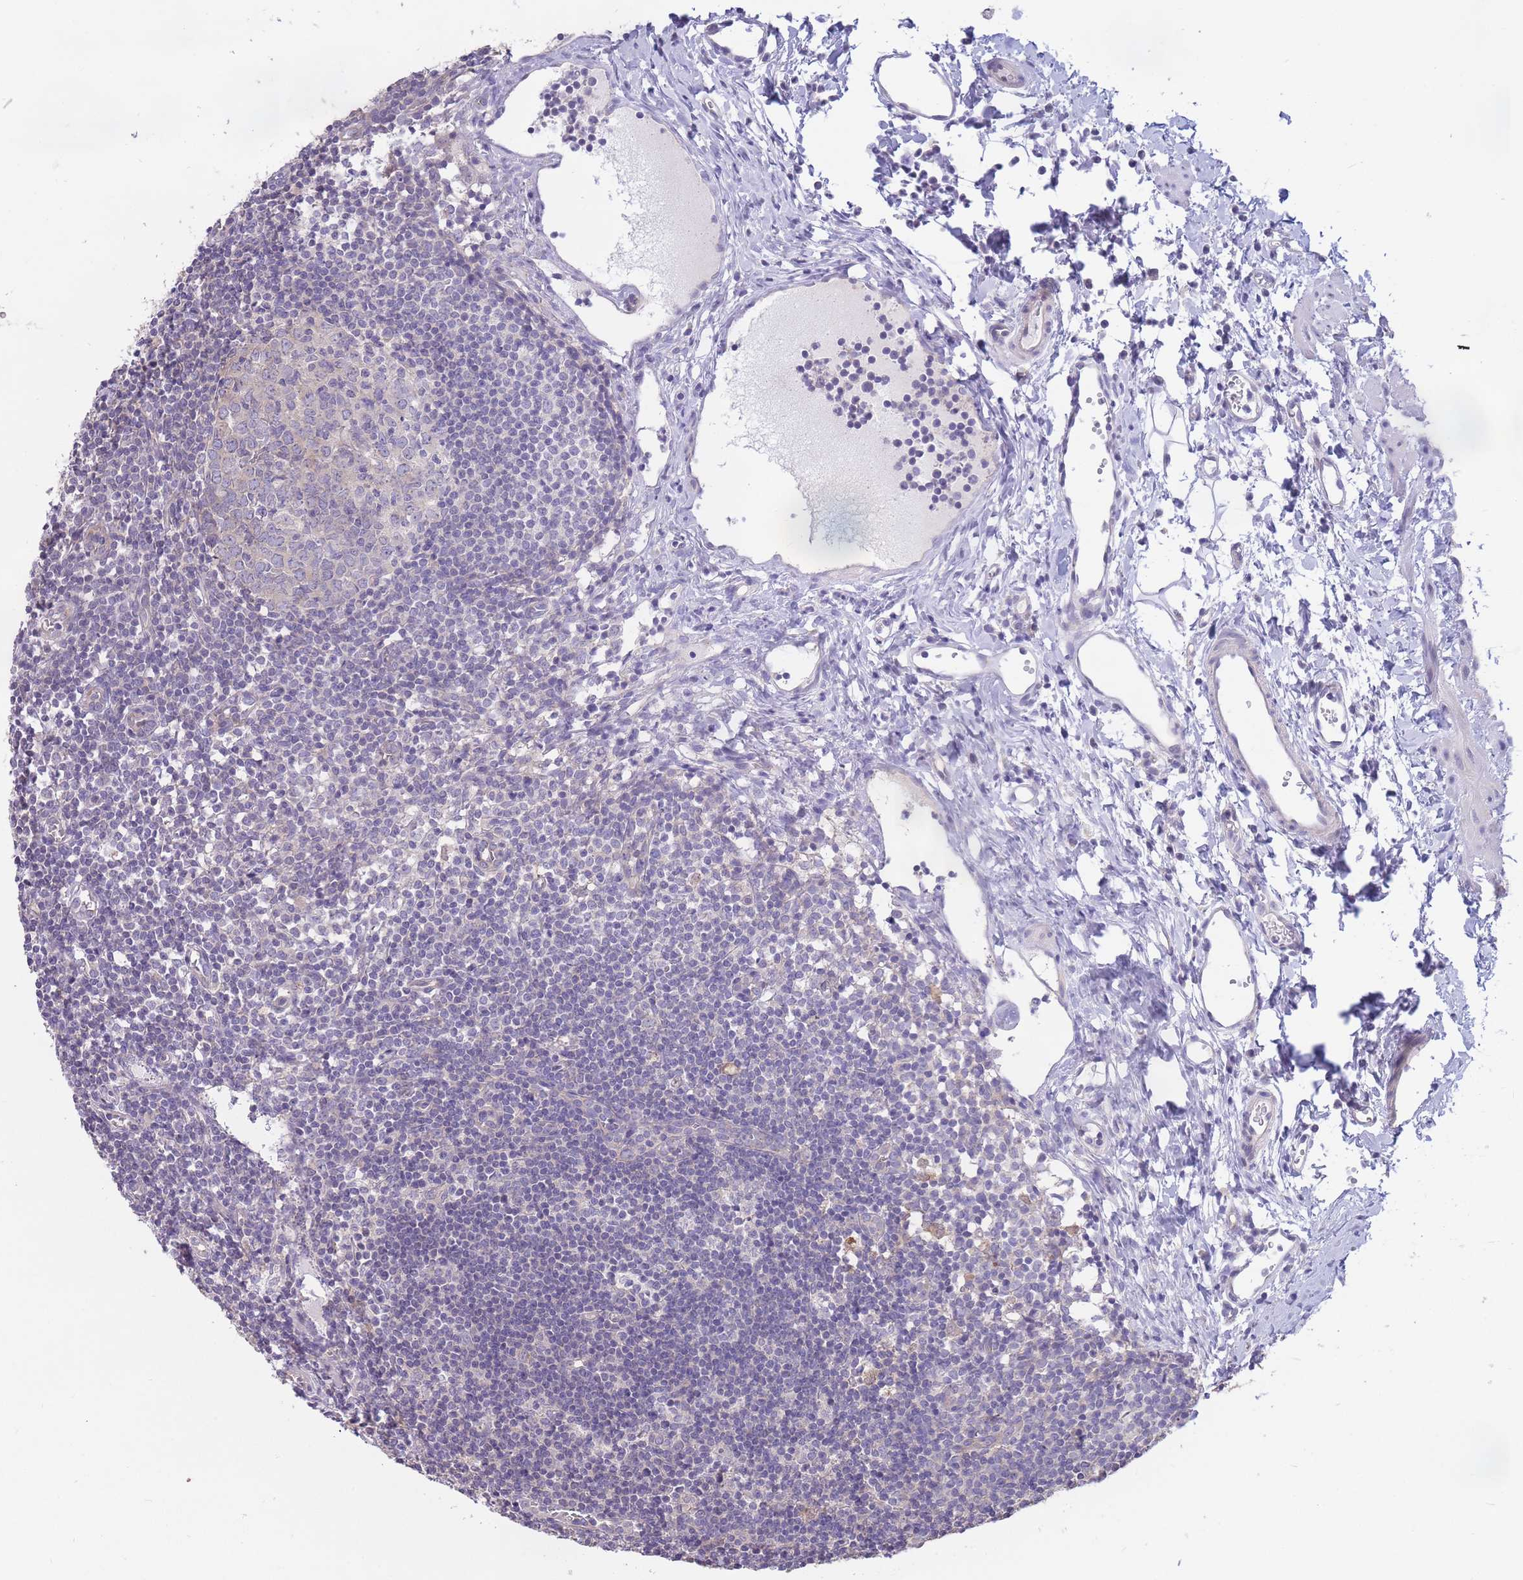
{"staining": {"intensity": "weak", "quantity": "<25%", "location": "cytoplasmic/membranous"}, "tissue": "lymph node", "cell_type": "Germinal center cells", "image_type": "normal", "snomed": [{"axis": "morphology", "description": "Normal tissue, NOS"}, {"axis": "topography", "description": "Lymph node"}], "caption": "This is an immunohistochemistry micrograph of benign lymph node. There is no staining in germinal center cells.", "gene": "ALS2CL", "patient": {"sex": "female", "age": 37}}